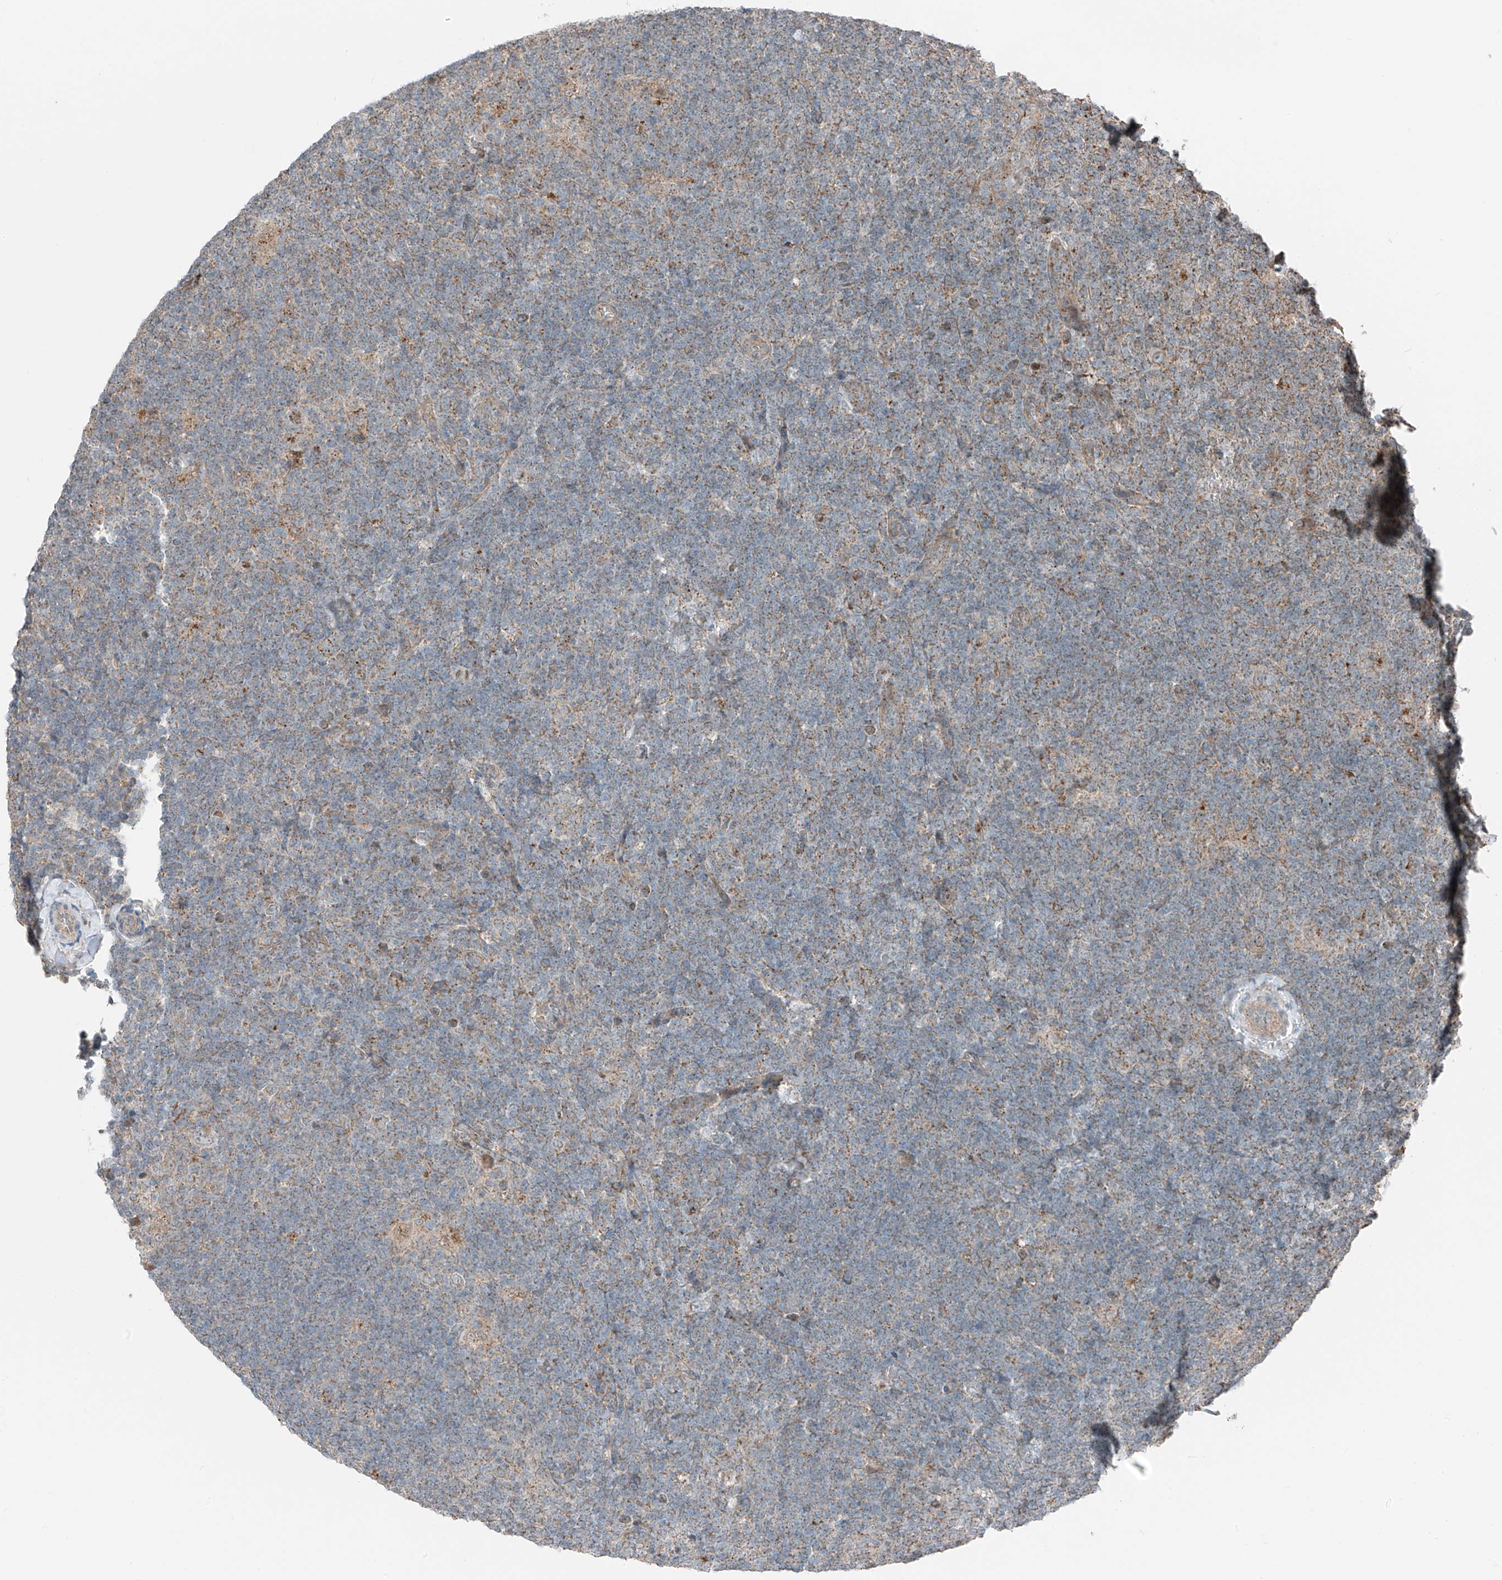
{"staining": {"intensity": "weak", "quantity": ">75%", "location": "cytoplasmic/membranous"}, "tissue": "lymphoma", "cell_type": "Tumor cells", "image_type": "cancer", "snomed": [{"axis": "morphology", "description": "Hodgkin's disease, NOS"}, {"axis": "topography", "description": "Lymph node"}], "caption": "About >75% of tumor cells in Hodgkin's disease display weak cytoplasmic/membranous protein positivity as visualized by brown immunohistochemical staining.", "gene": "CEP162", "patient": {"sex": "female", "age": 57}}